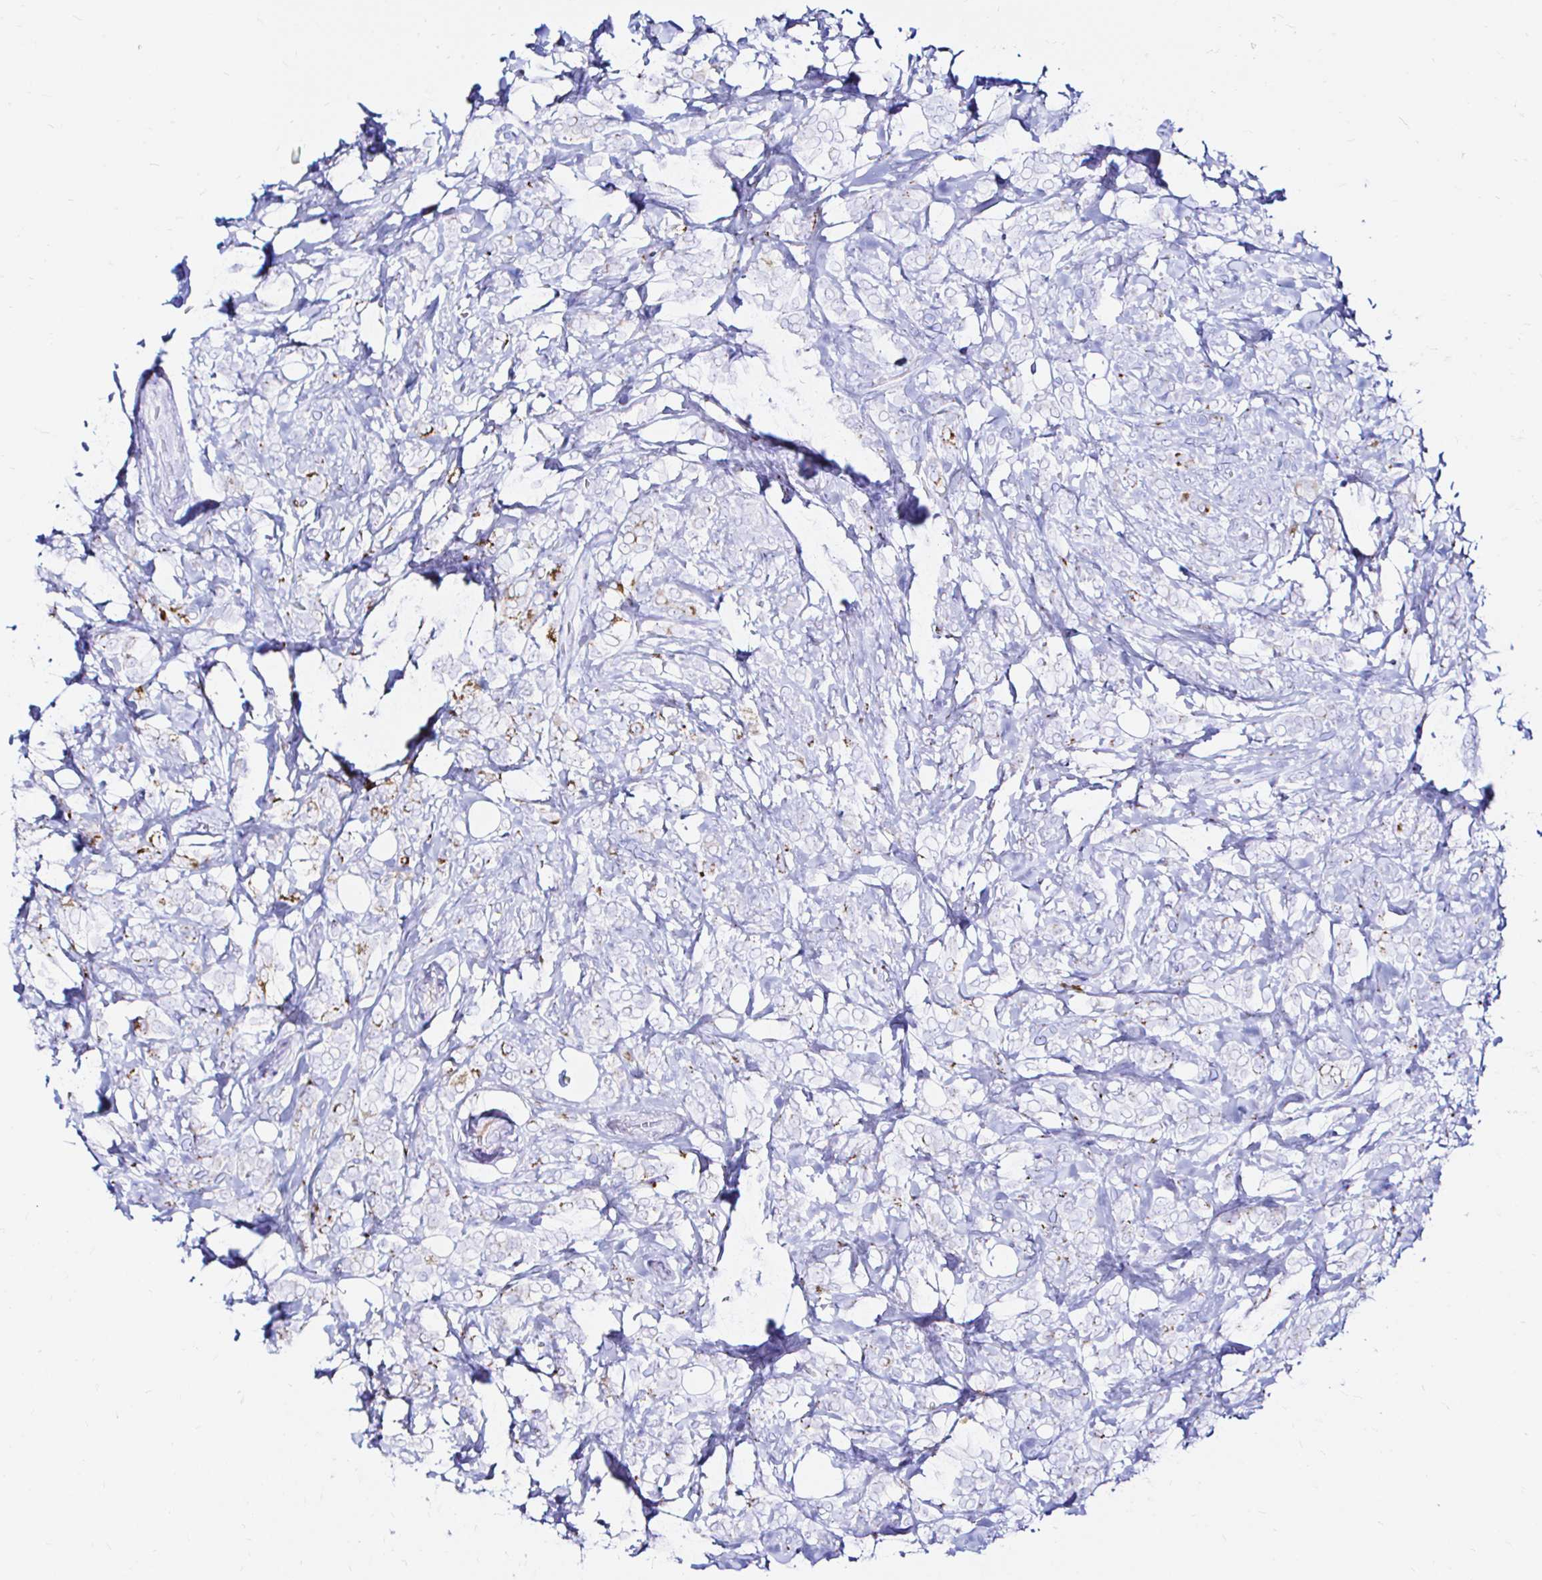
{"staining": {"intensity": "moderate", "quantity": "<25%", "location": "cytoplasmic/membranous"}, "tissue": "breast cancer", "cell_type": "Tumor cells", "image_type": "cancer", "snomed": [{"axis": "morphology", "description": "Lobular carcinoma"}, {"axis": "topography", "description": "Breast"}], "caption": "Lobular carcinoma (breast) tissue shows moderate cytoplasmic/membranous expression in approximately <25% of tumor cells", "gene": "ZNF432", "patient": {"sex": "female", "age": 49}}